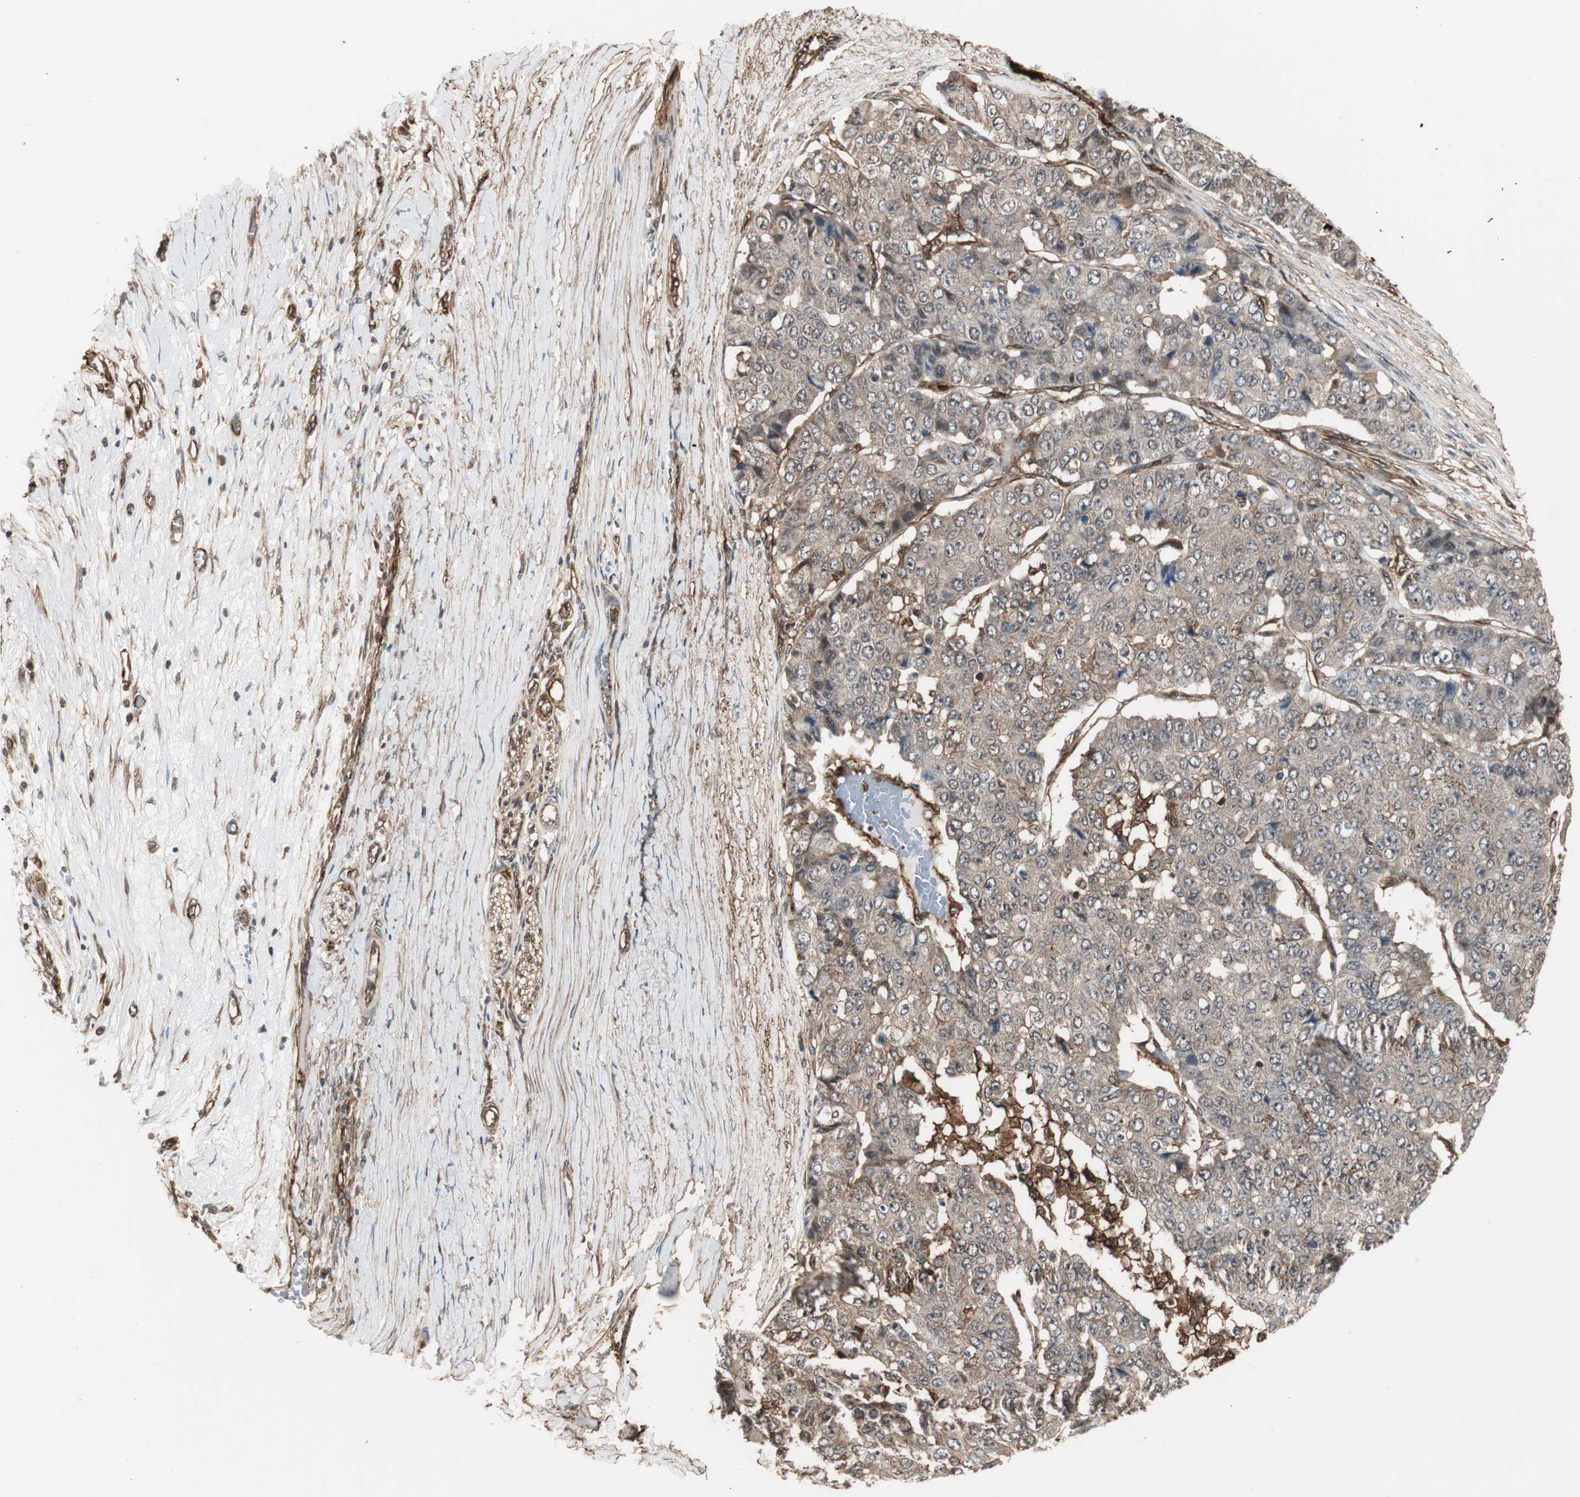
{"staining": {"intensity": "weak", "quantity": ">75%", "location": "cytoplasmic/membranous"}, "tissue": "pancreatic cancer", "cell_type": "Tumor cells", "image_type": "cancer", "snomed": [{"axis": "morphology", "description": "Adenocarcinoma, NOS"}, {"axis": "topography", "description": "Pancreas"}], "caption": "Immunohistochemistry (IHC) staining of pancreatic cancer (adenocarcinoma), which shows low levels of weak cytoplasmic/membranous expression in approximately >75% of tumor cells indicating weak cytoplasmic/membranous protein expression. The staining was performed using DAB (3,3'-diaminobenzidine) (brown) for protein detection and nuclei were counterstained in hematoxylin (blue).", "gene": "PTPN11", "patient": {"sex": "male", "age": 50}}